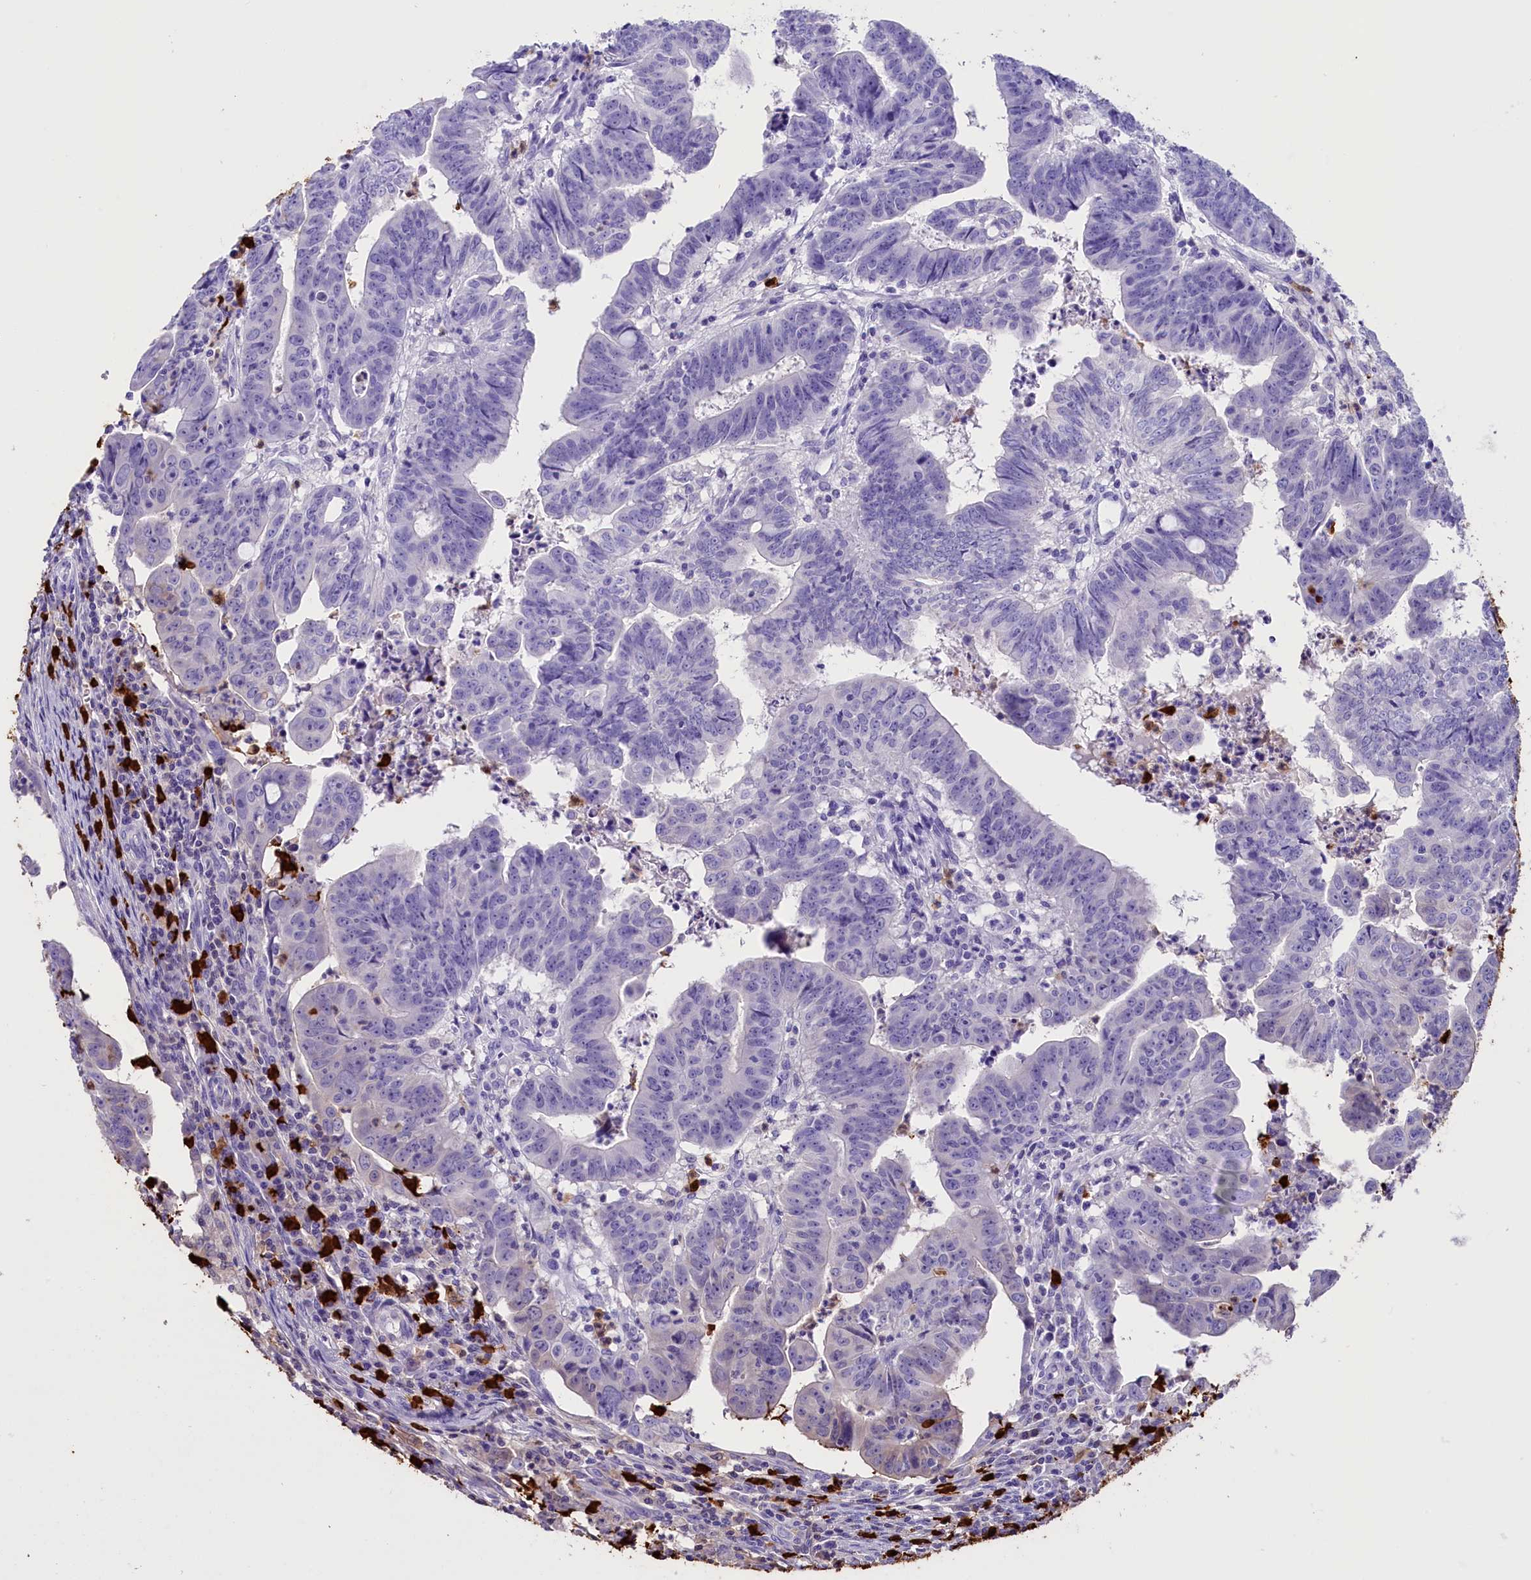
{"staining": {"intensity": "negative", "quantity": "none", "location": "none"}, "tissue": "colorectal cancer", "cell_type": "Tumor cells", "image_type": "cancer", "snomed": [{"axis": "morphology", "description": "Adenocarcinoma, NOS"}, {"axis": "topography", "description": "Rectum"}], "caption": "Tumor cells are negative for brown protein staining in colorectal cancer. The staining is performed using DAB brown chromogen with nuclei counter-stained in using hematoxylin.", "gene": "CLC", "patient": {"sex": "male", "age": 69}}